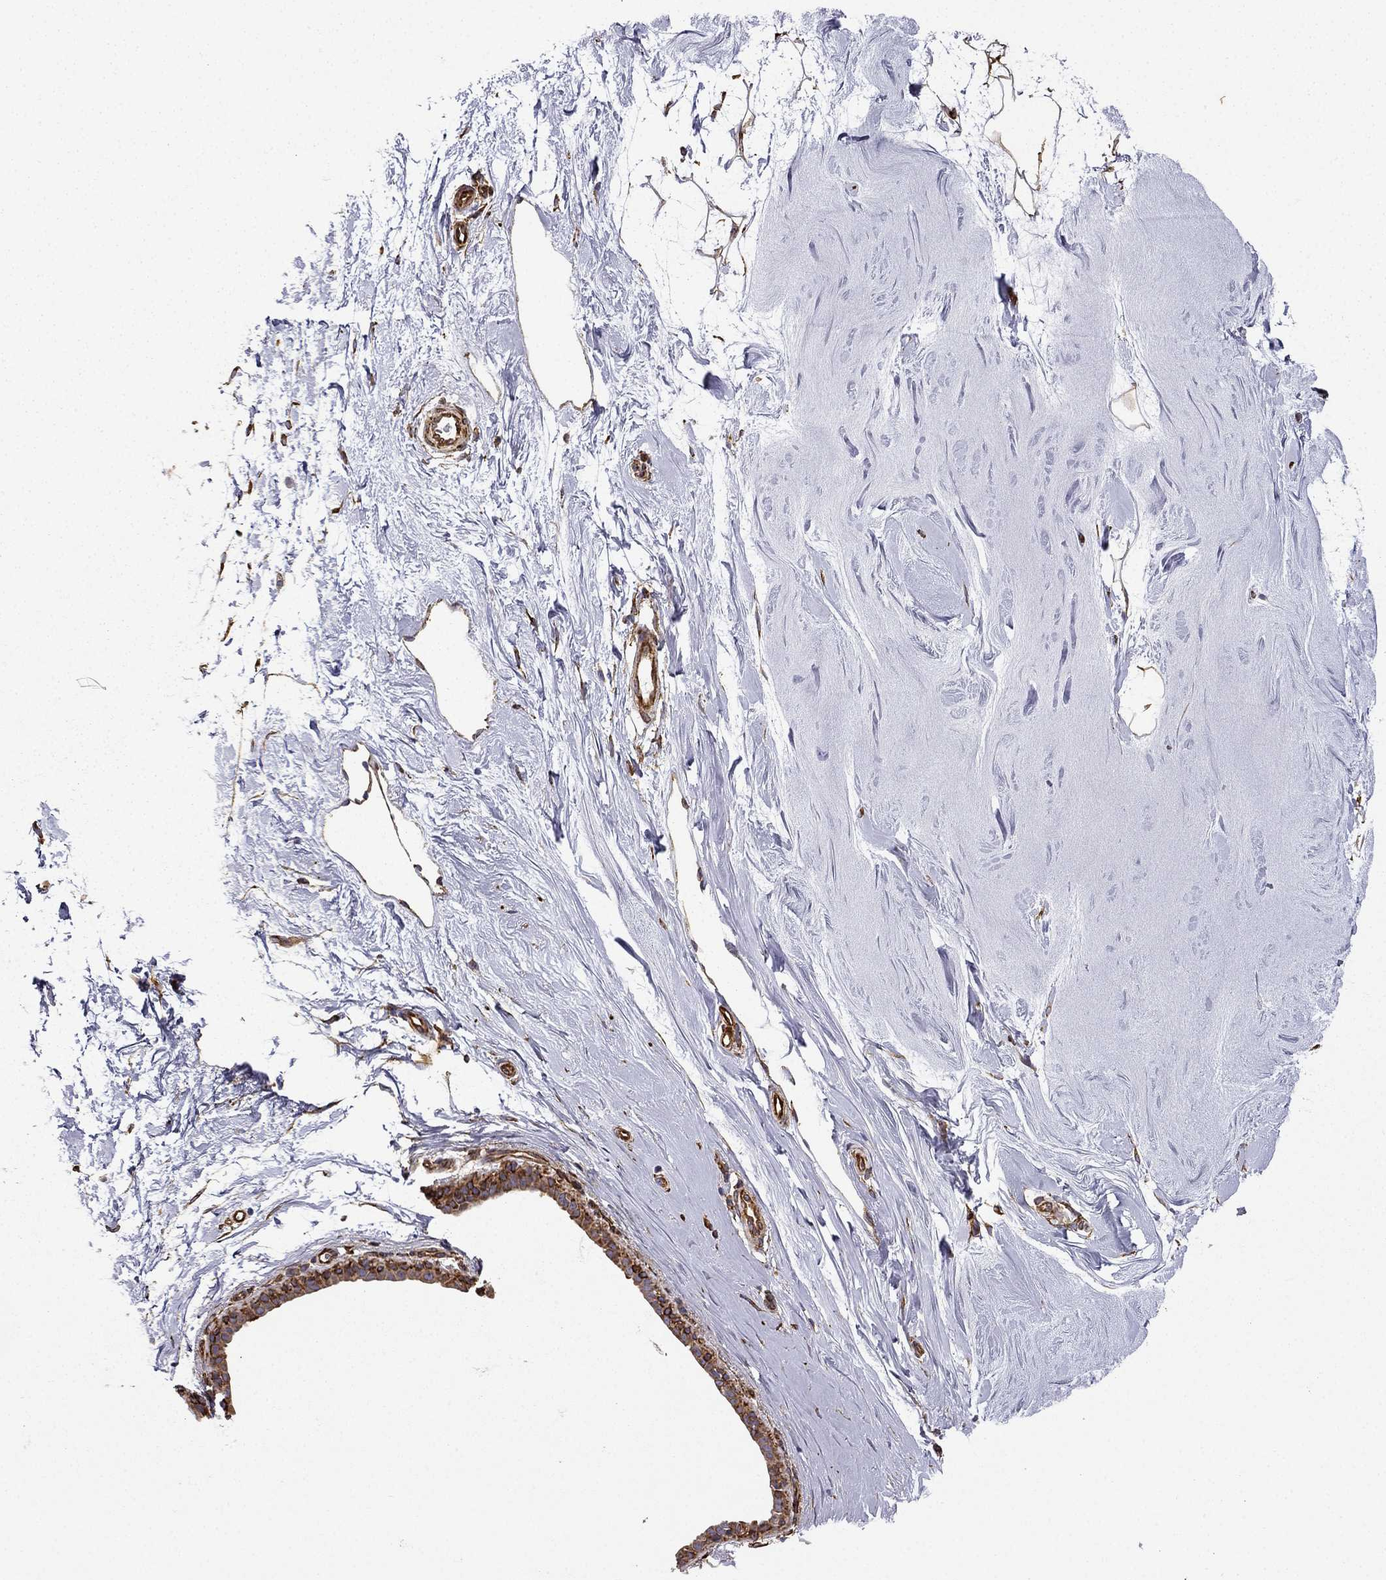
{"staining": {"intensity": "weak", "quantity": "<25%", "location": "cytoplasmic/membranous"}, "tissue": "breast", "cell_type": "Adipocytes", "image_type": "normal", "snomed": [{"axis": "morphology", "description": "Normal tissue, NOS"}, {"axis": "topography", "description": "Breast"}], "caption": "The photomicrograph exhibits no staining of adipocytes in benign breast. (DAB (3,3'-diaminobenzidine) IHC with hematoxylin counter stain).", "gene": "MAP4", "patient": {"sex": "female", "age": 49}}